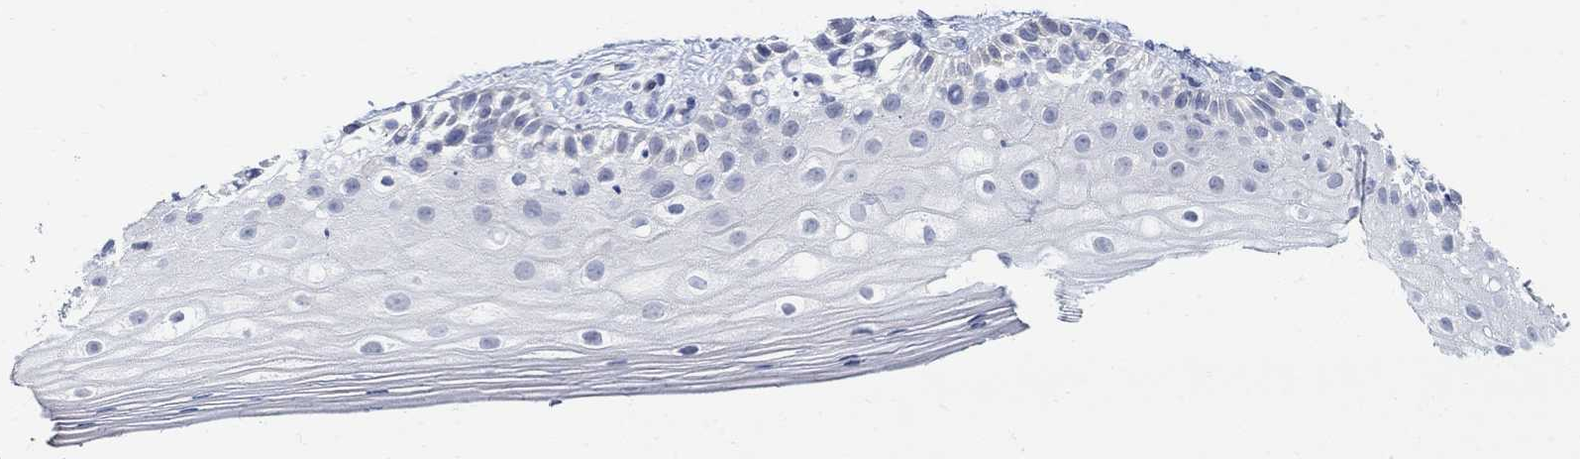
{"staining": {"intensity": "negative", "quantity": "none", "location": "none"}, "tissue": "vagina", "cell_type": "Squamous epithelial cells", "image_type": "normal", "snomed": [{"axis": "morphology", "description": "Normal tissue, NOS"}, {"axis": "topography", "description": "Vagina"}], "caption": "Immunohistochemistry of unremarkable vagina demonstrates no staining in squamous epithelial cells.", "gene": "PHF21B", "patient": {"sex": "female", "age": 47}}